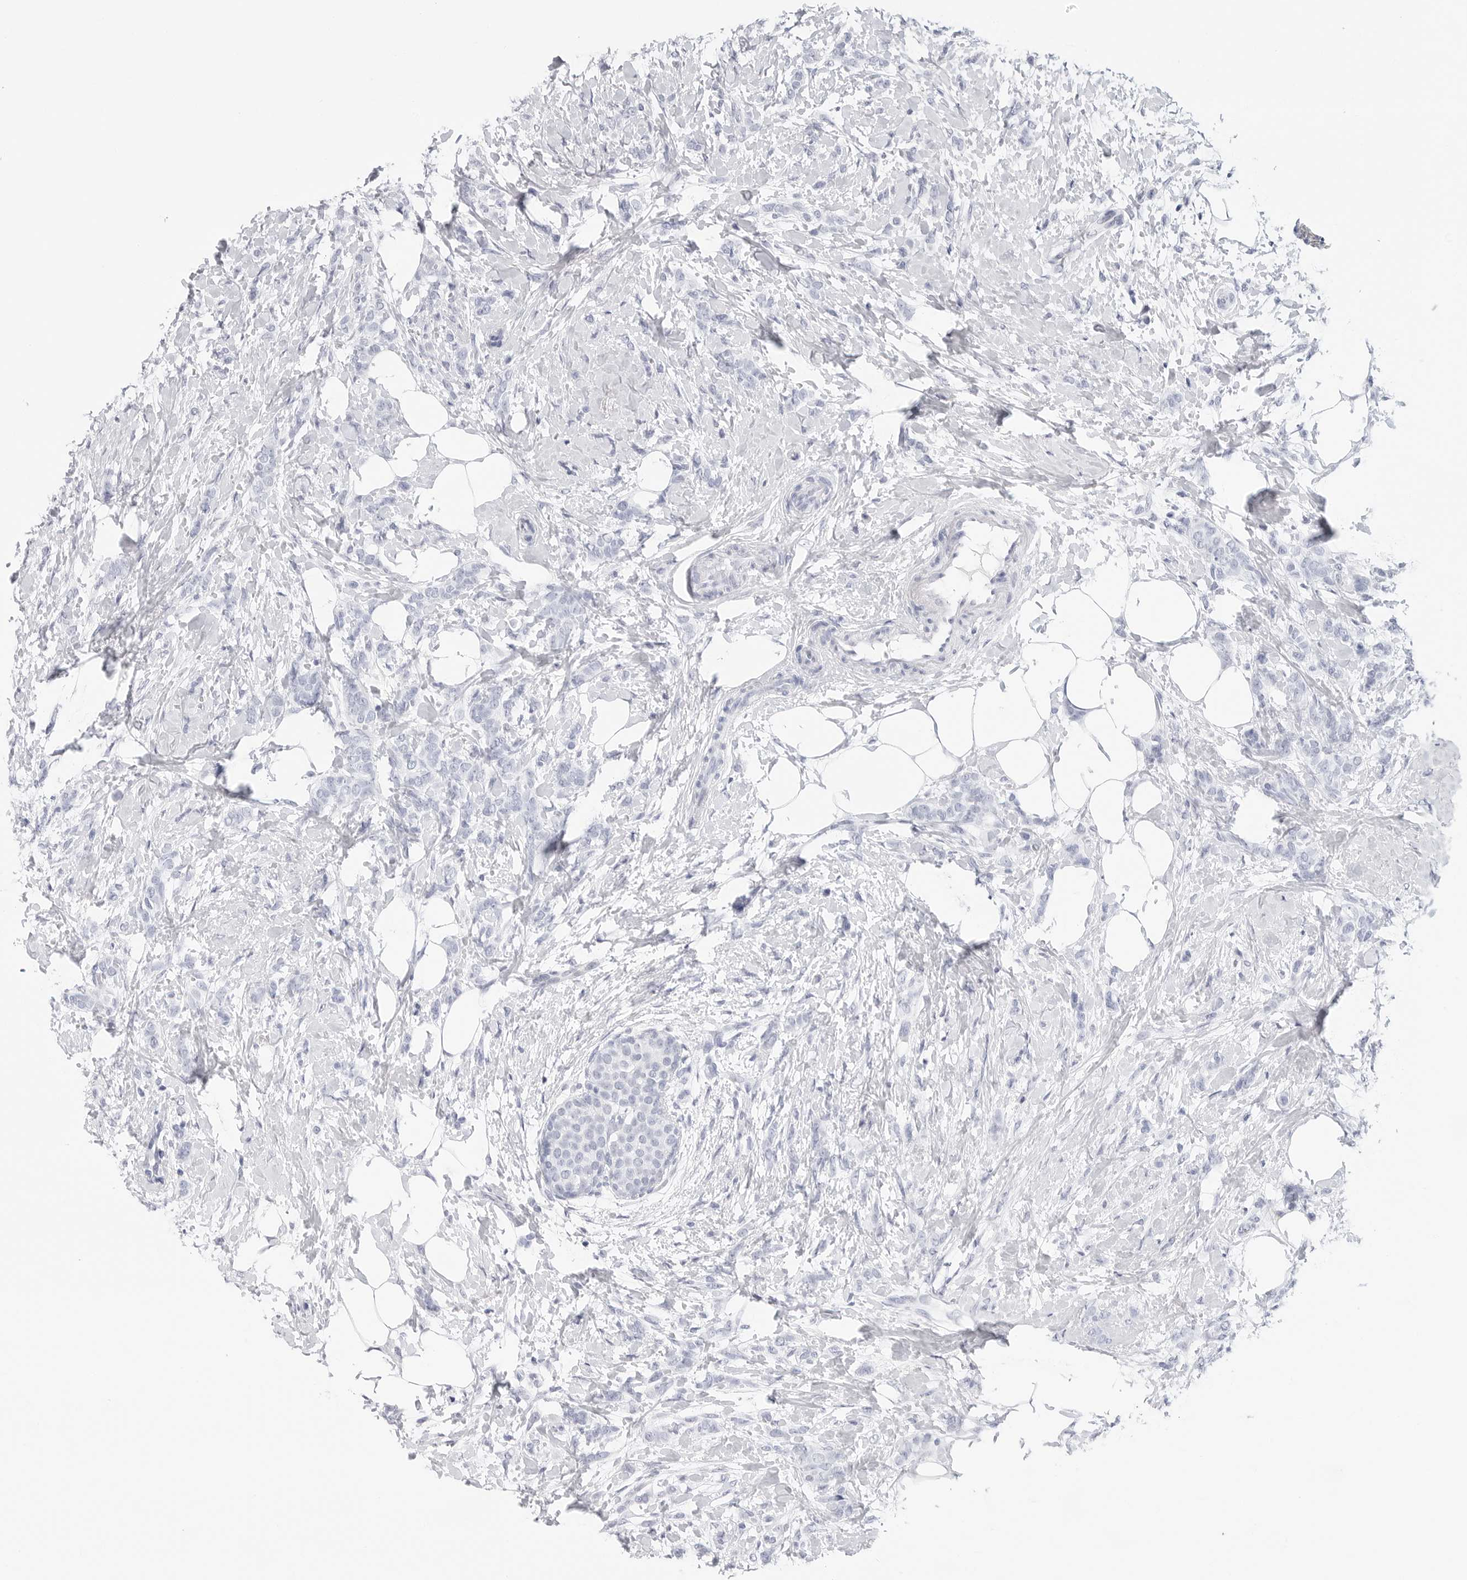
{"staining": {"intensity": "negative", "quantity": "none", "location": "none"}, "tissue": "breast cancer", "cell_type": "Tumor cells", "image_type": "cancer", "snomed": [{"axis": "morphology", "description": "Lobular carcinoma, in situ"}, {"axis": "morphology", "description": "Lobular carcinoma"}, {"axis": "topography", "description": "Breast"}], "caption": "Immunohistochemical staining of lobular carcinoma in situ (breast) exhibits no significant expression in tumor cells.", "gene": "SLC19A1", "patient": {"sex": "female", "age": 41}}